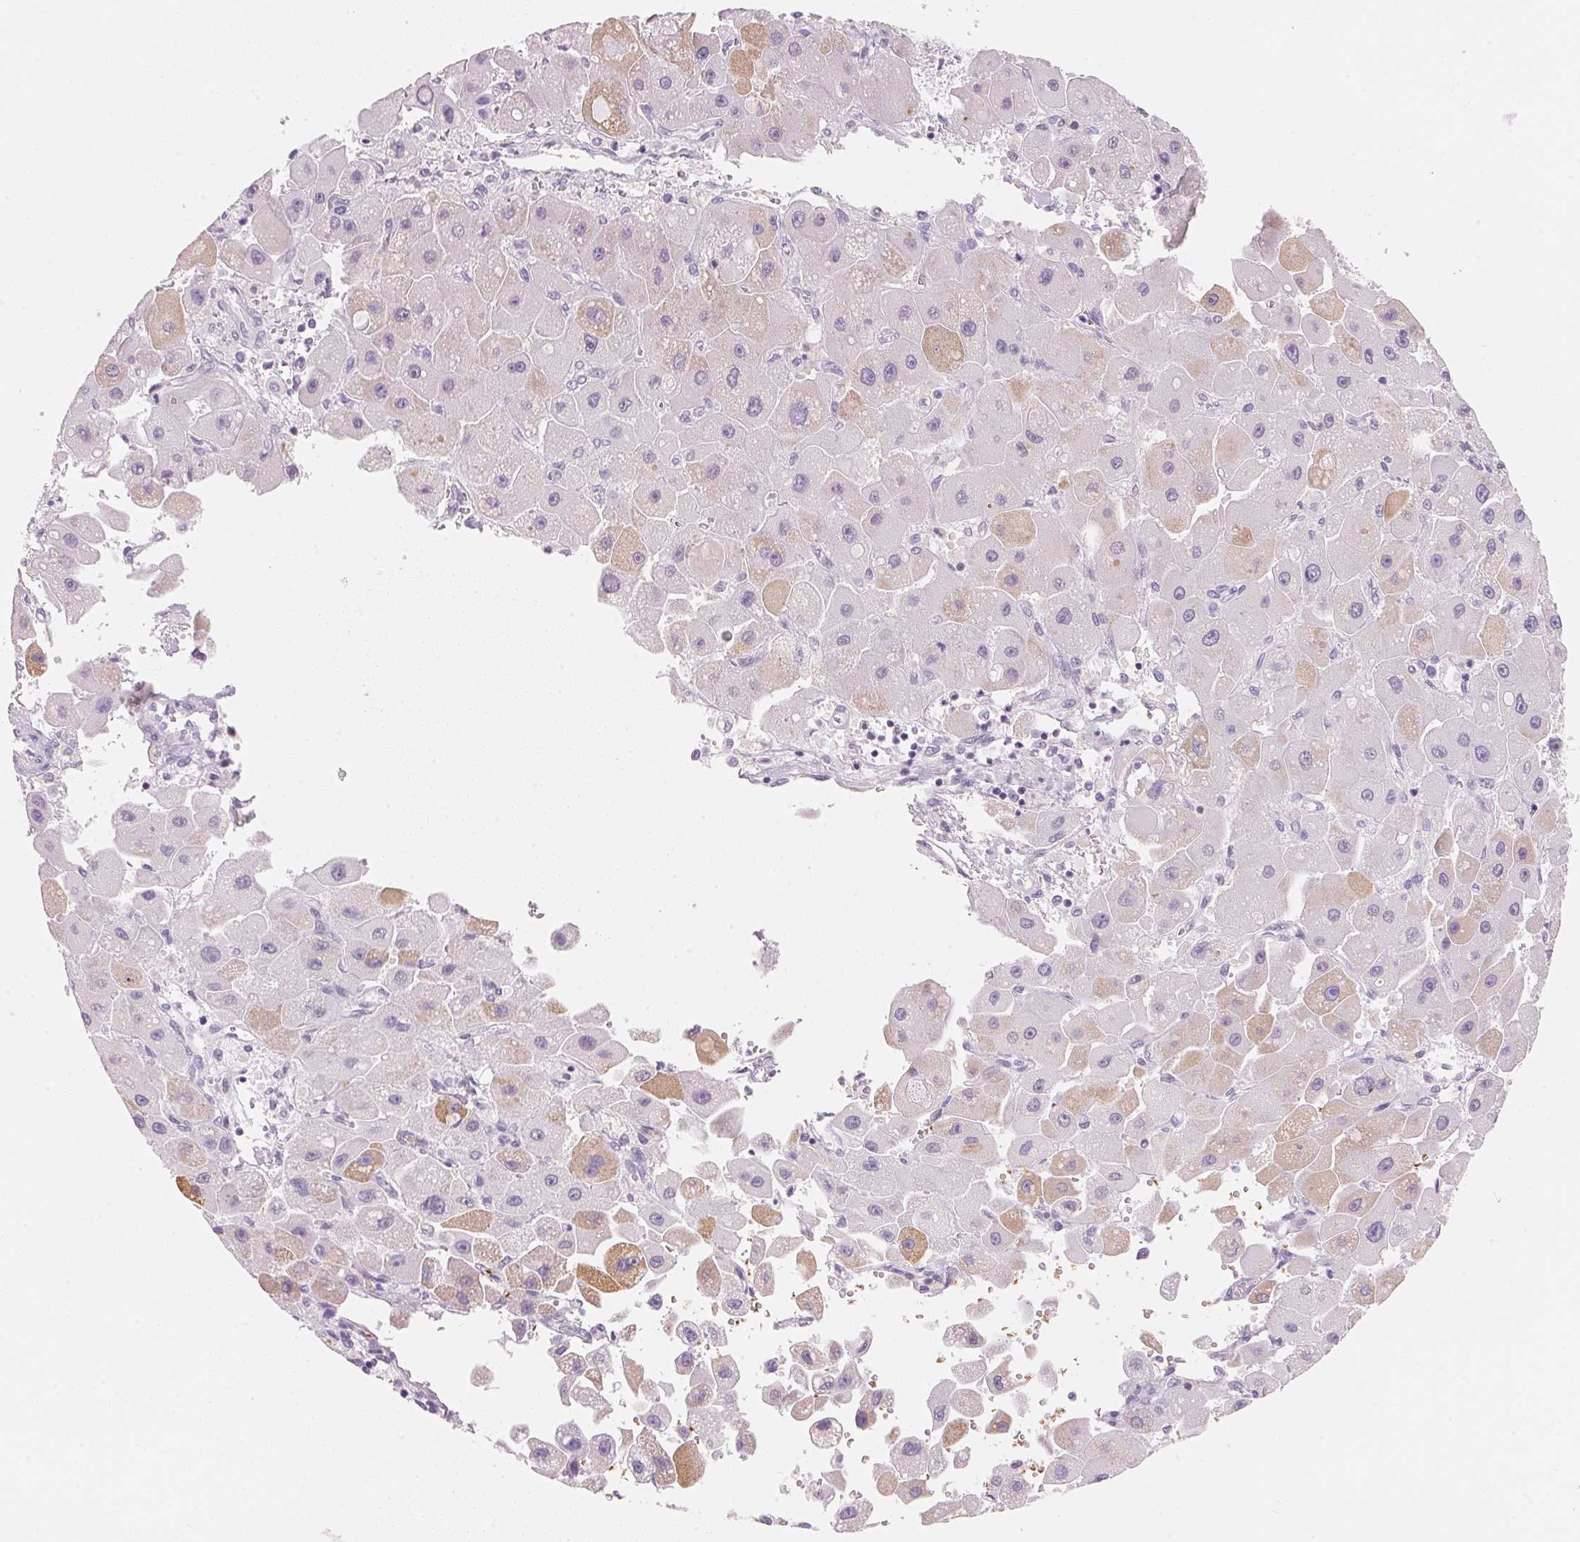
{"staining": {"intensity": "moderate", "quantity": "<25%", "location": "cytoplasmic/membranous"}, "tissue": "liver cancer", "cell_type": "Tumor cells", "image_type": "cancer", "snomed": [{"axis": "morphology", "description": "Carcinoma, Hepatocellular, NOS"}, {"axis": "topography", "description": "Liver"}], "caption": "This micrograph shows IHC staining of human liver hepatocellular carcinoma, with low moderate cytoplasmic/membranous positivity in about <25% of tumor cells.", "gene": "HOXB13", "patient": {"sex": "male", "age": 24}}